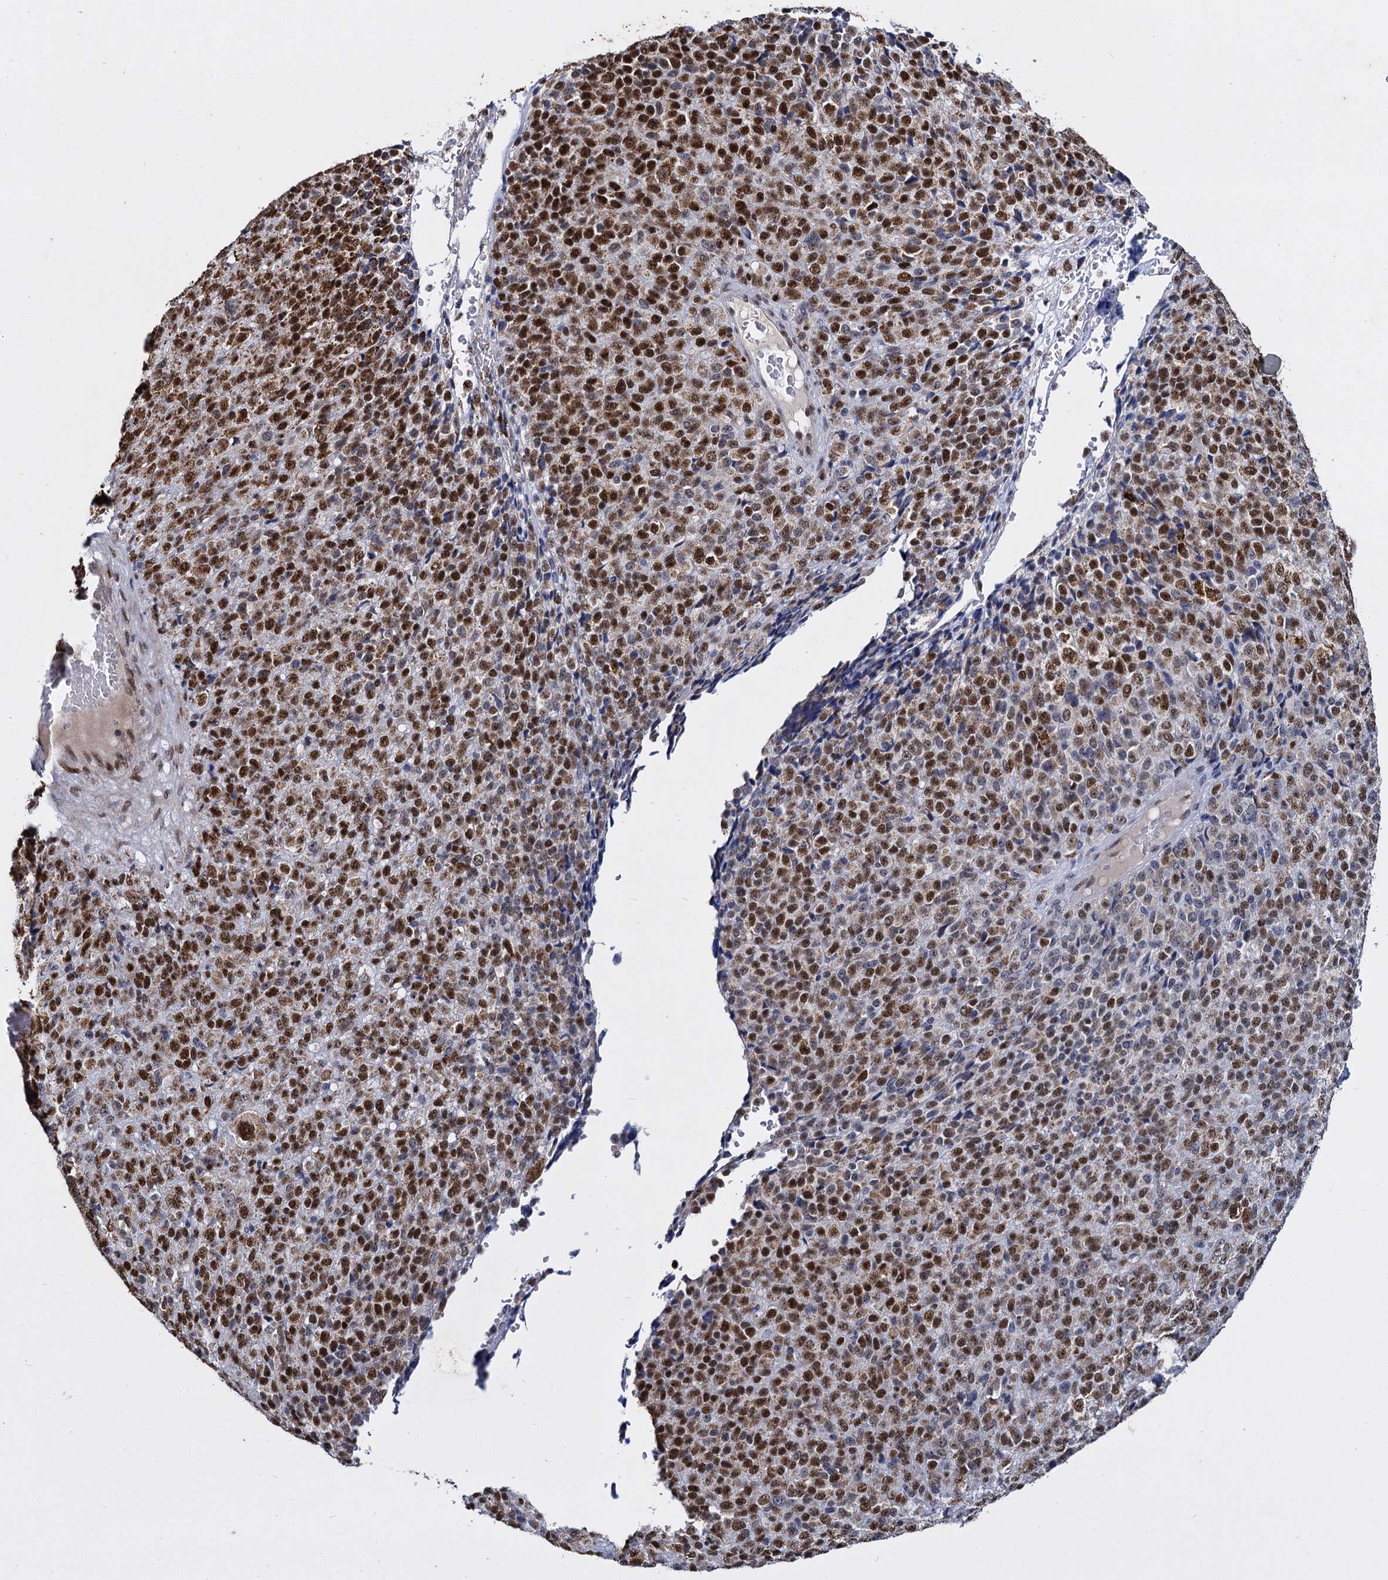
{"staining": {"intensity": "strong", "quantity": "25%-75%", "location": "nuclear"}, "tissue": "melanoma", "cell_type": "Tumor cells", "image_type": "cancer", "snomed": [{"axis": "morphology", "description": "Malignant melanoma, Metastatic site"}, {"axis": "topography", "description": "Brain"}], "caption": "Immunohistochemical staining of human melanoma displays strong nuclear protein positivity in approximately 25%-75% of tumor cells.", "gene": "RPUSD4", "patient": {"sex": "female", "age": 56}}